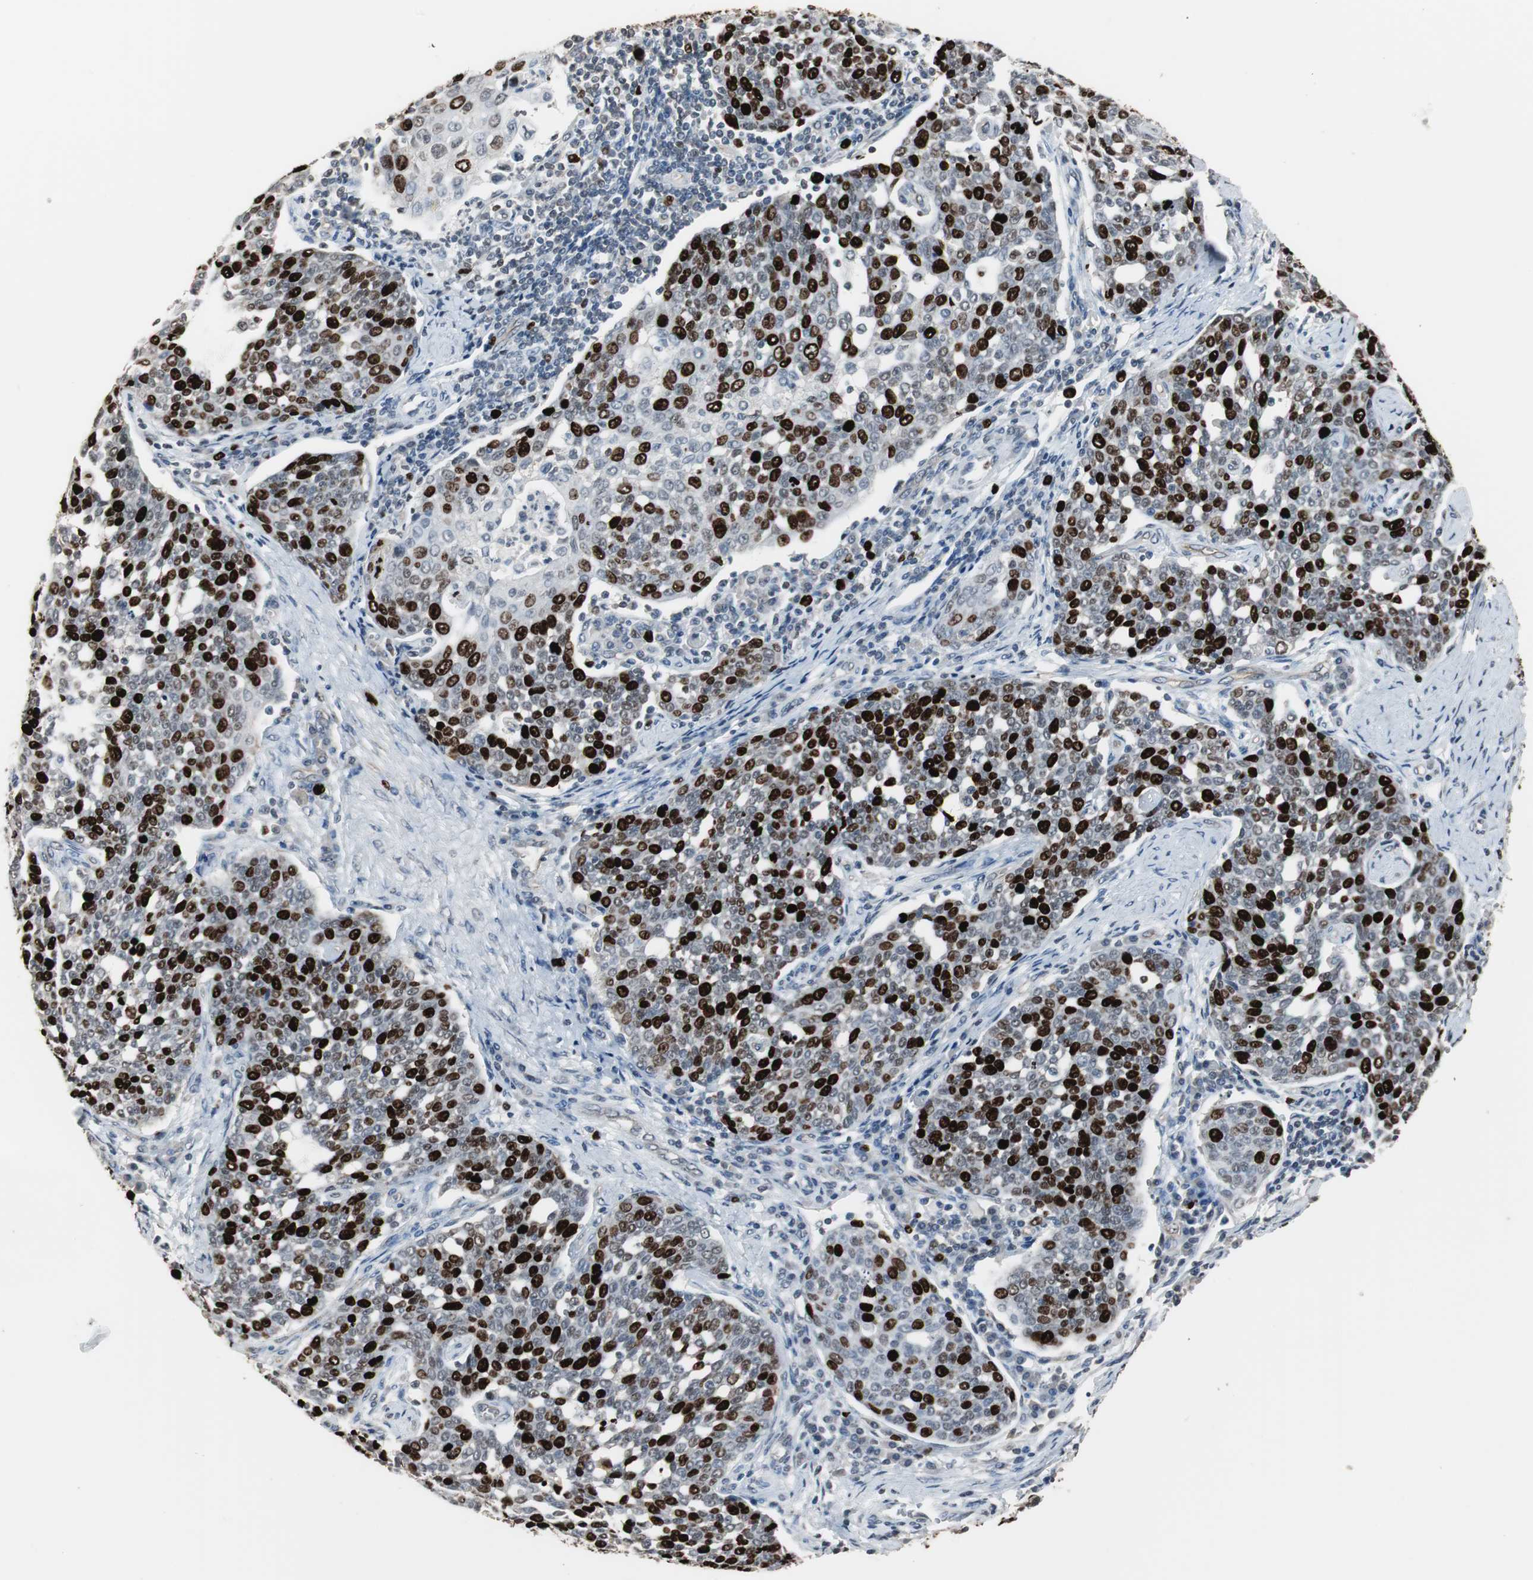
{"staining": {"intensity": "strong", "quantity": "25%-75%", "location": "nuclear"}, "tissue": "cervical cancer", "cell_type": "Tumor cells", "image_type": "cancer", "snomed": [{"axis": "morphology", "description": "Squamous cell carcinoma, NOS"}, {"axis": "topography", "description": "Cervix"}], "caption": "Protein analysis of cervical cancer (squamous cell carcinoma) tissue displays strong nuclear expression in about 25%-75% of tumor cells.", "gene": "TOP2A", "patient": {"sex": "female", "age": 34}}